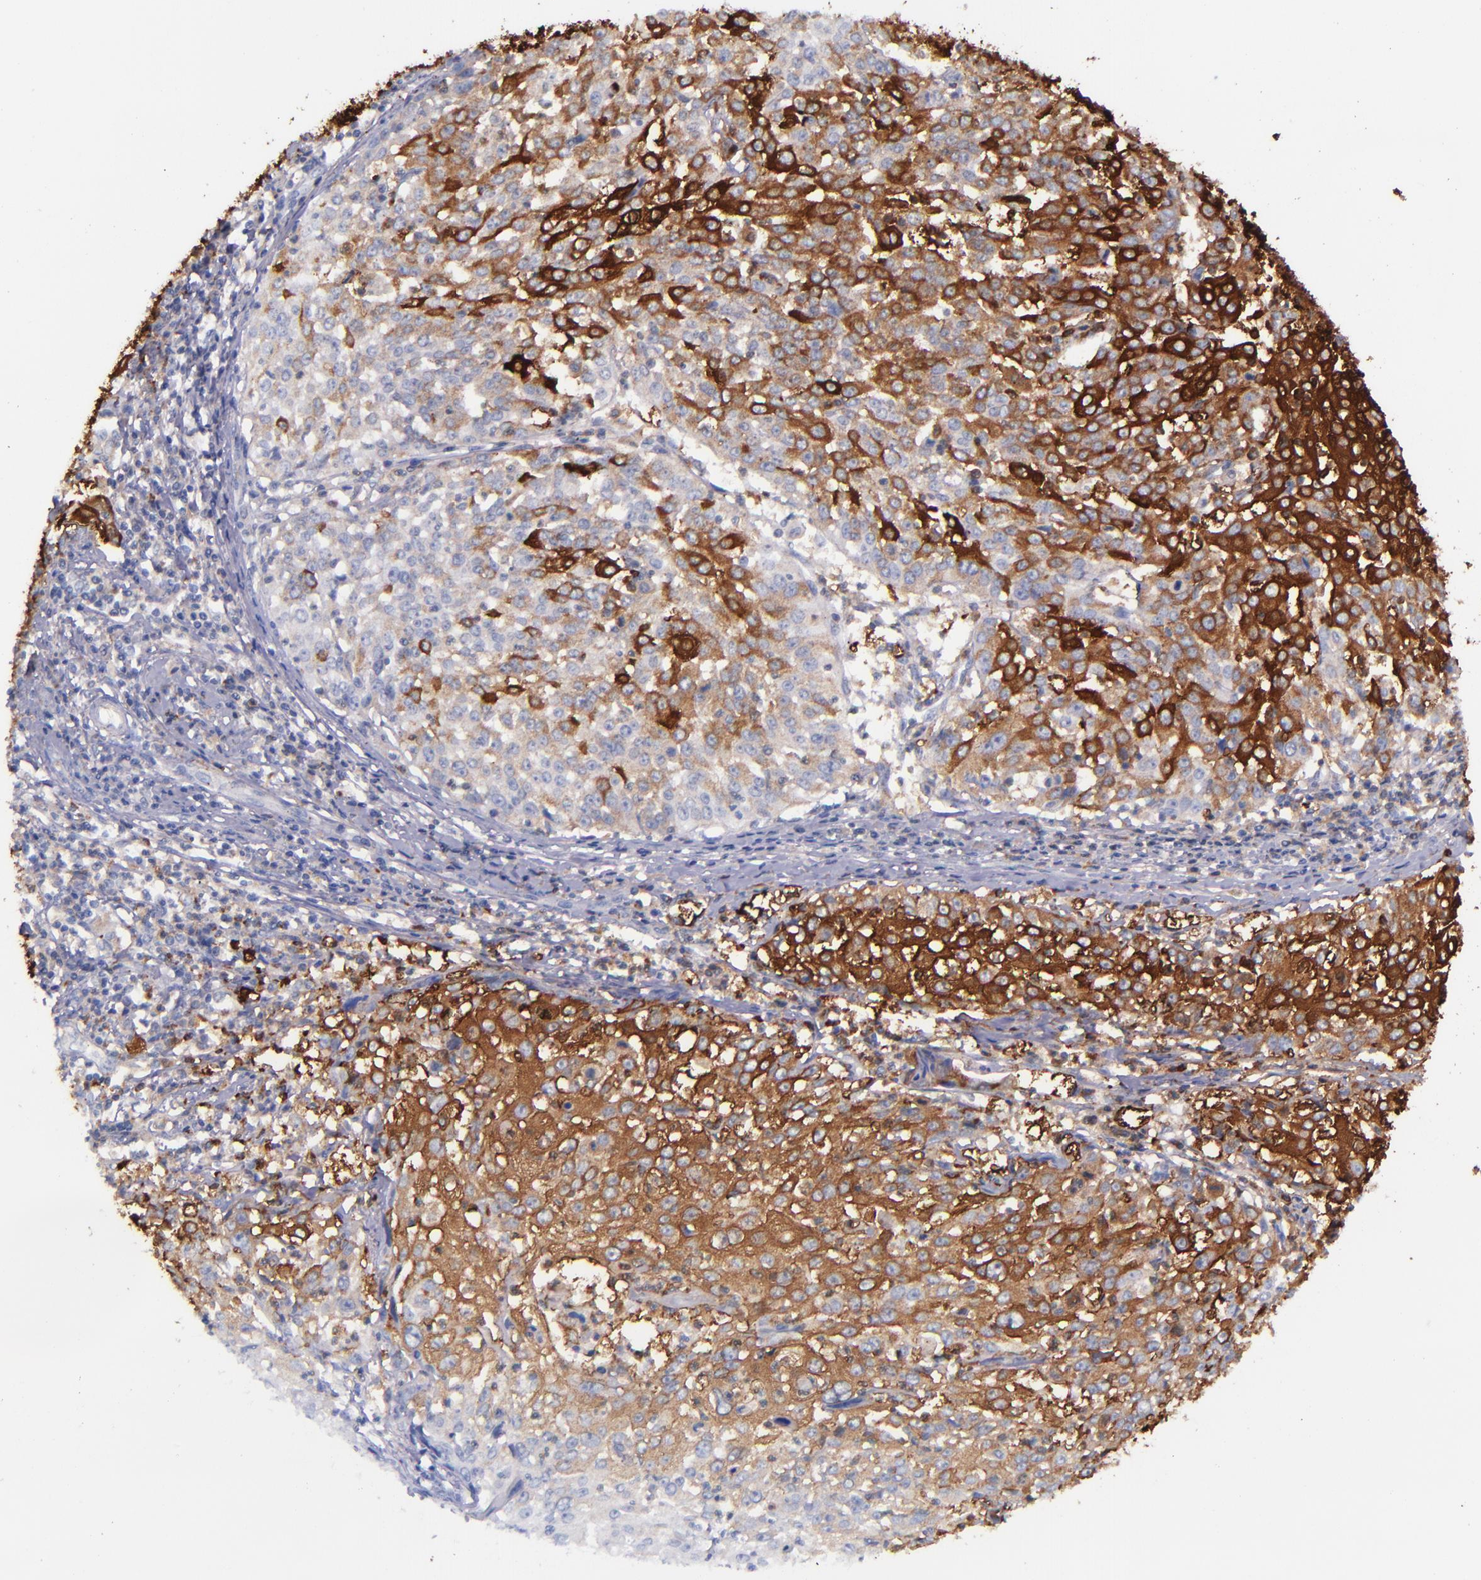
{"staining": {"intensity": "strong", "quantity": ">75%", "location": "cytoplasmic/membranous"}, "tissue": "cervical cancer", "cell_type": "Tumor cells", "image_type": "cancer", "snomed": [{"axis": "morphology", "description": "Squamous cell carcinoma, NOS"}, {"axis": "topography", "description": "Cervix"}], "caption": "This is a micrograph of immunohistochemistry staining of cervical cancer, which shows strong expression in the cytoplasmic/membranous of tumor cells.", "gene": "IVL", "patient": {"sex": "female", "age": 39}}